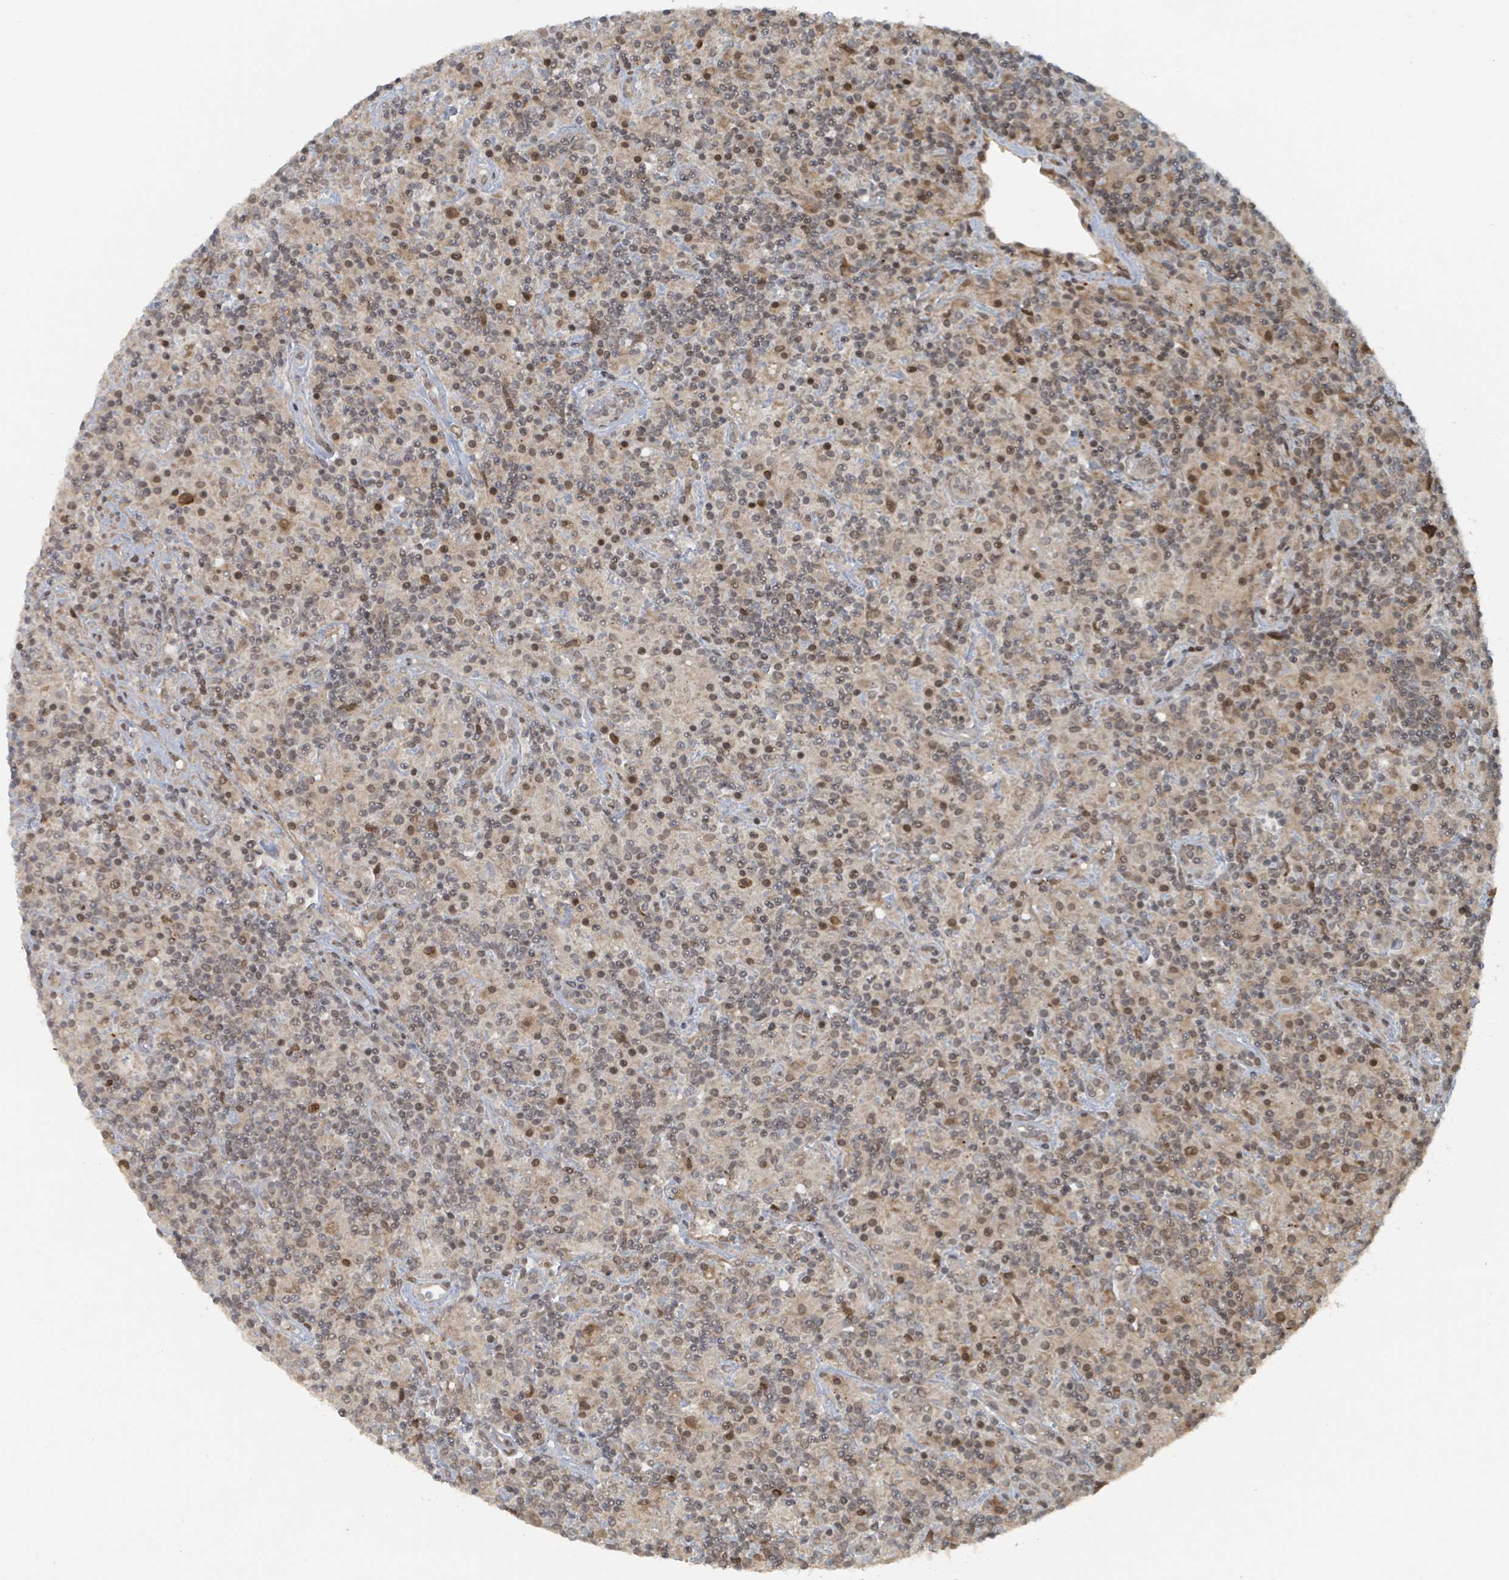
{"staining": {"intensity": "weak", "quantity": ">75%", "location": "nuclear"}, "tissue": "lymphoma", "cell_type": "Tumor cells", "image_type": "cancer", "snomed": [{"axis": "morphology", "description": "Hodgkin's disease, NOS"}, {"axis": "topography", "description": "Lymph node"}], "caption": "Human lymphoma stained for a protein (brown) exhibits weak nuclear positive positivity in about >75% of tumor cells.", "gene": "PHIP", "patient": {"sex": "male", "age": 70}}